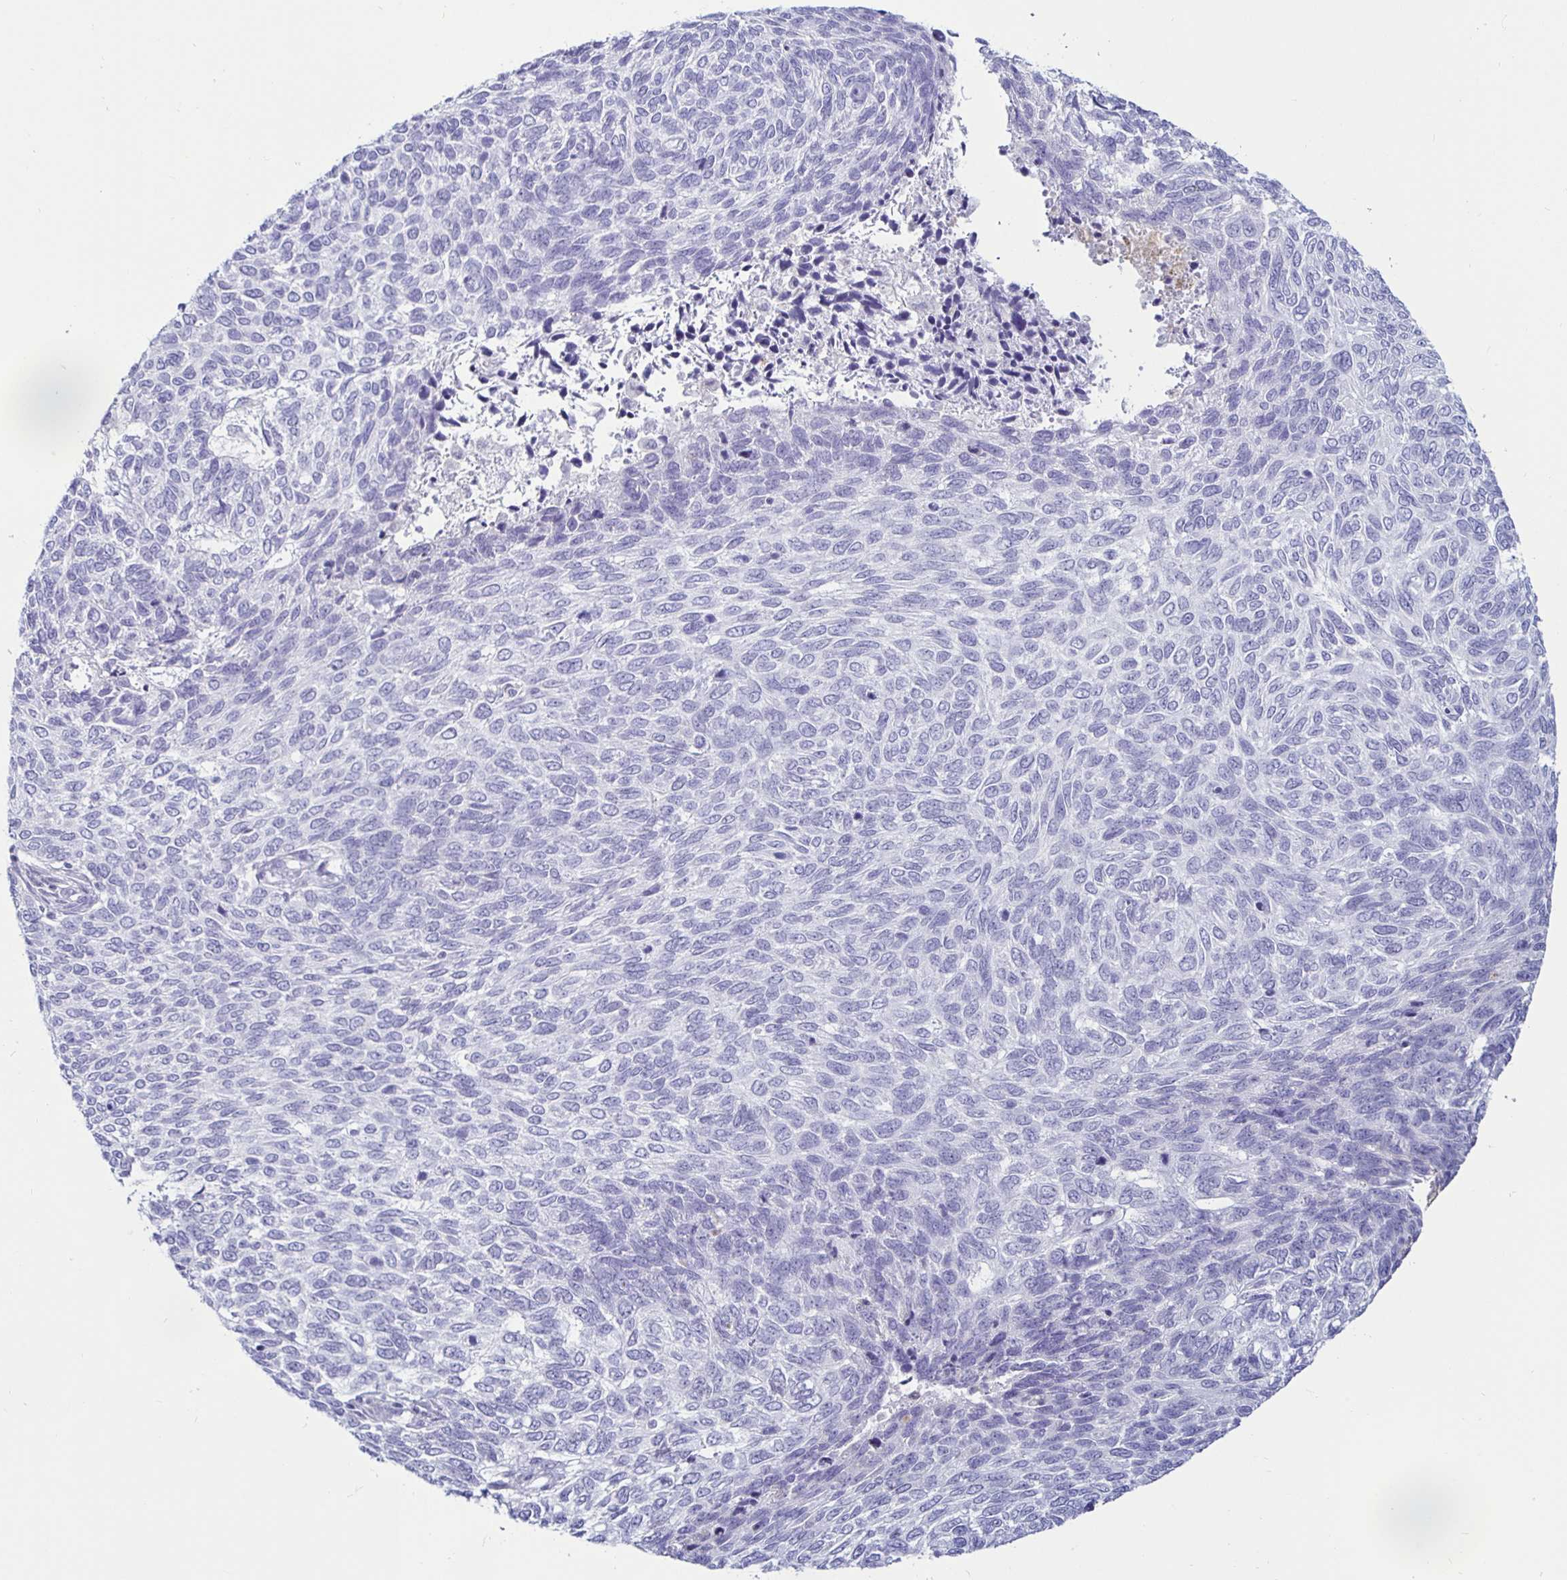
{"staining": {"intensity": "negative", "quantity": "none", "location": "none"}, "tissue": "skin cancer", "cell_type": "Tumor cells", "image_type": "cancer", "snomed": [{"axis": "morphology", "description": "Basal cell carcinoma"}, {"axis": "topography", "description": "Skin"}], "caption": "This histopathology image is of skin cancer (basal cell carcinoma) stained with IHC to label a protein in brown with the nuclei are counter-stained blue. There is no staining in tumor cells. (DAB (3,3'-diaminobenzidine) IHC with hematoxylin counter stain).", "gene": "TIMP1", "patient": {"sex": "female", "age": 65}}